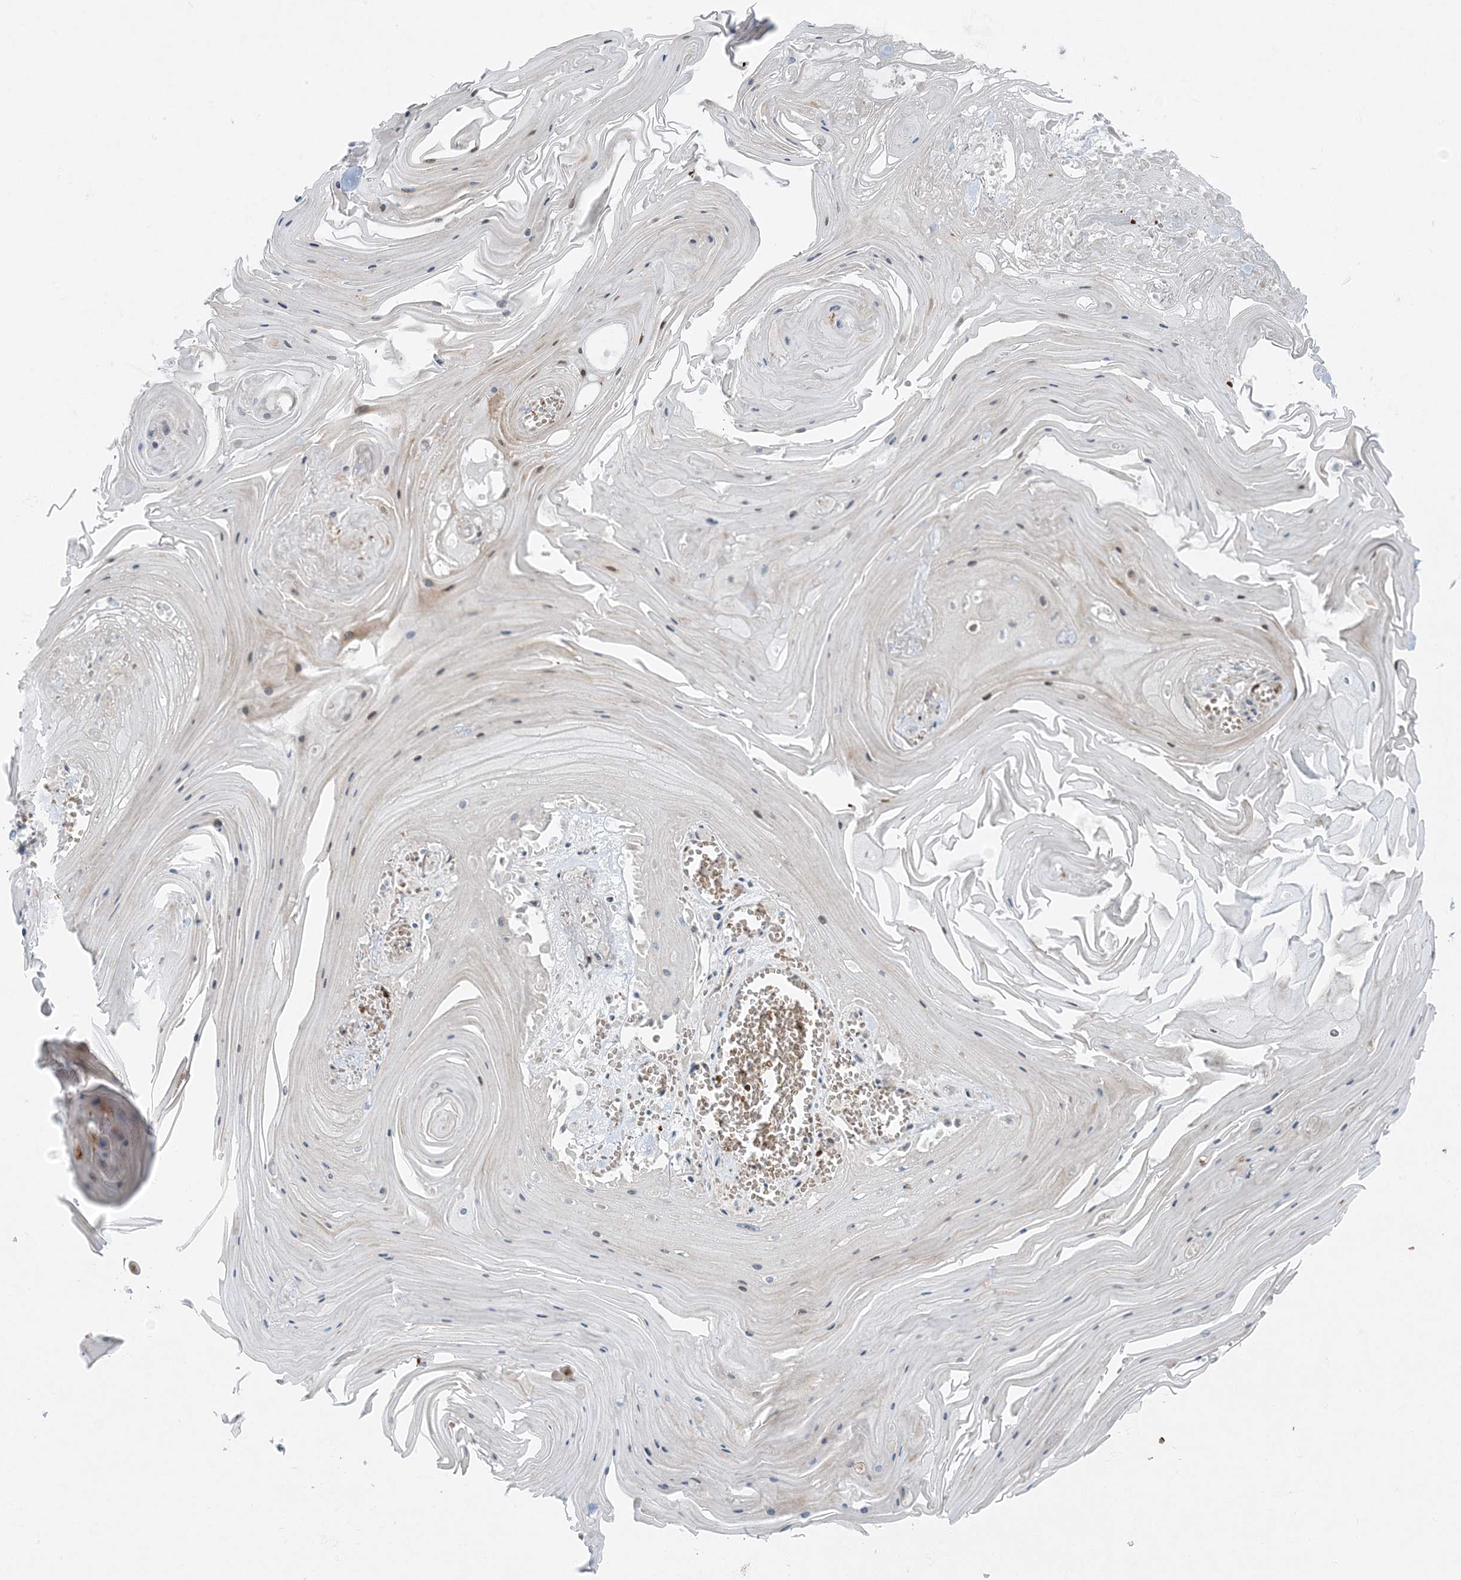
{"staining": {"intensity": "weak", "quantity": "<25%", "location": "cytoplasmic/membranous"}, "tissue": "skin cancer", "cell_type": "Tumor cells", "image_type": "cancer", "snomed": [{"axis": "morphology", "description": "Squamous cell carcinoma, NOS"}, {"axis": "topography", "description": "Skin"}], "caption": "The IHC micrograph has no significant positivity in tumor cells of skin squamous cell carcinoma tissue.", "gene": "PIK3R4", "patient": {"sex": "male", "age": 74}}